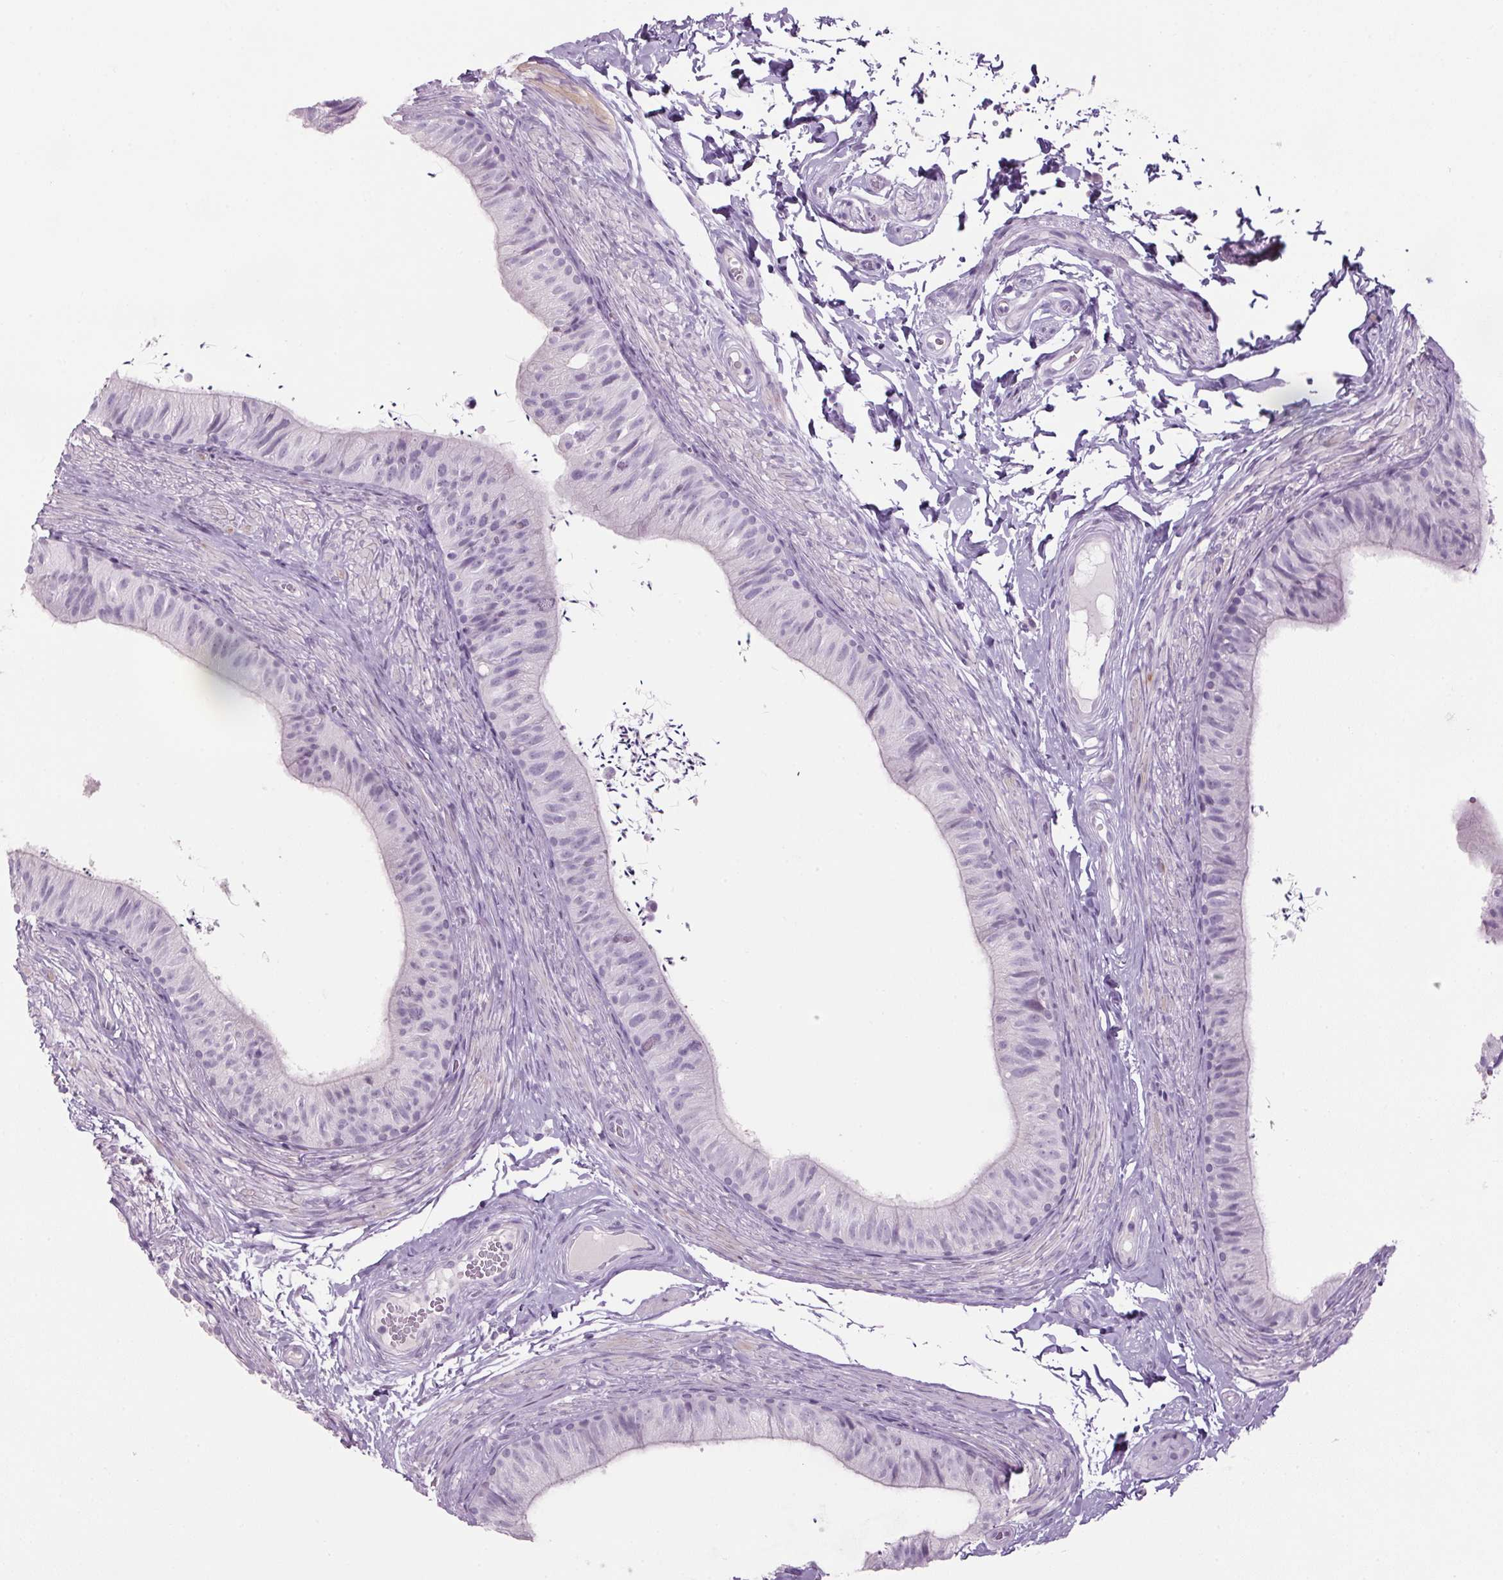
{"staining": {"intensity": "negative", "quantity": "none", "location": "none"}, "tissue": "epididymis", "cell_type": "Glandular cells", "image_type": "normal", "snomed": [{"axis": "morphology", "description": "Normal tissue, NOS"}, {"axis": "topography", "description": "Epididymis, spermatic cord, NOS"}, {"axis": "topography", "description": "Epididymis"}, {"axis": "topography", "description": "Peripheral nerve tissue"}], "caption": "A photomicrograph of human epididymis is negative for staining in glandular cells. Nuclei are stained in blue.", "gene": "PPP1R1A", "patient": {"sex": "male", "age": 29}}